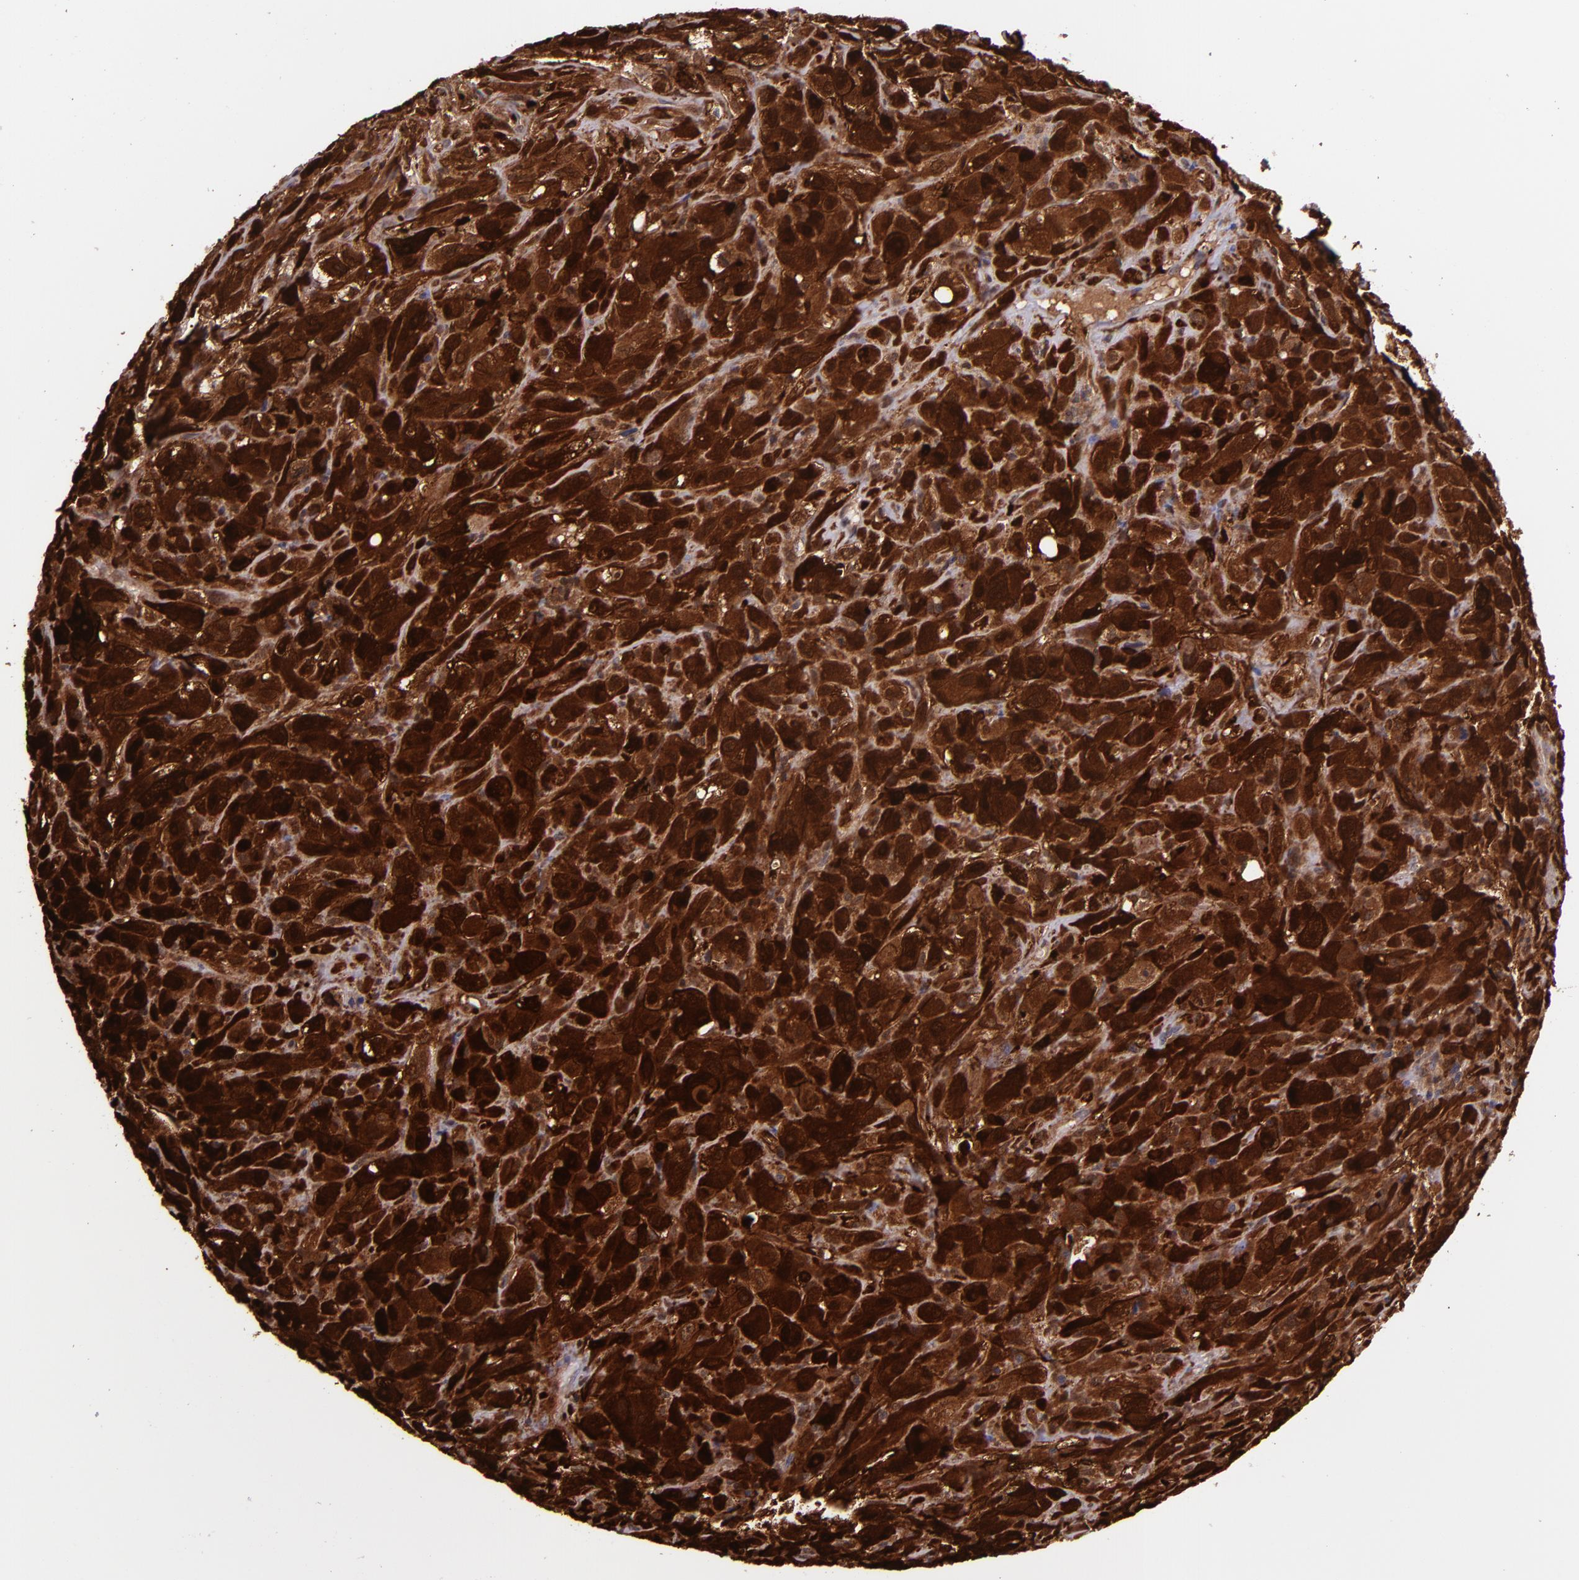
{"staining": {"intensity": "strong", "quantity": ">75%", "location": "cytoplasmic/membranous"}, "tissue": "glioma", "cell_type": "Tumor cells", "image_type": "cancer", "snomed": [{"axis": "morphology", "description": "Glioma, malignant, High grade"}, {"axis": "topography", "description": "Brain"}], "caption": "Human malignant glioma (high-grade) stained for a protein (brown) exhibits strong cytoplasmic/membranous positive staining in approximately >75% of tumor cells.", "gene": "LGALS1", "patient": {"sex": "male", "age": 48}}